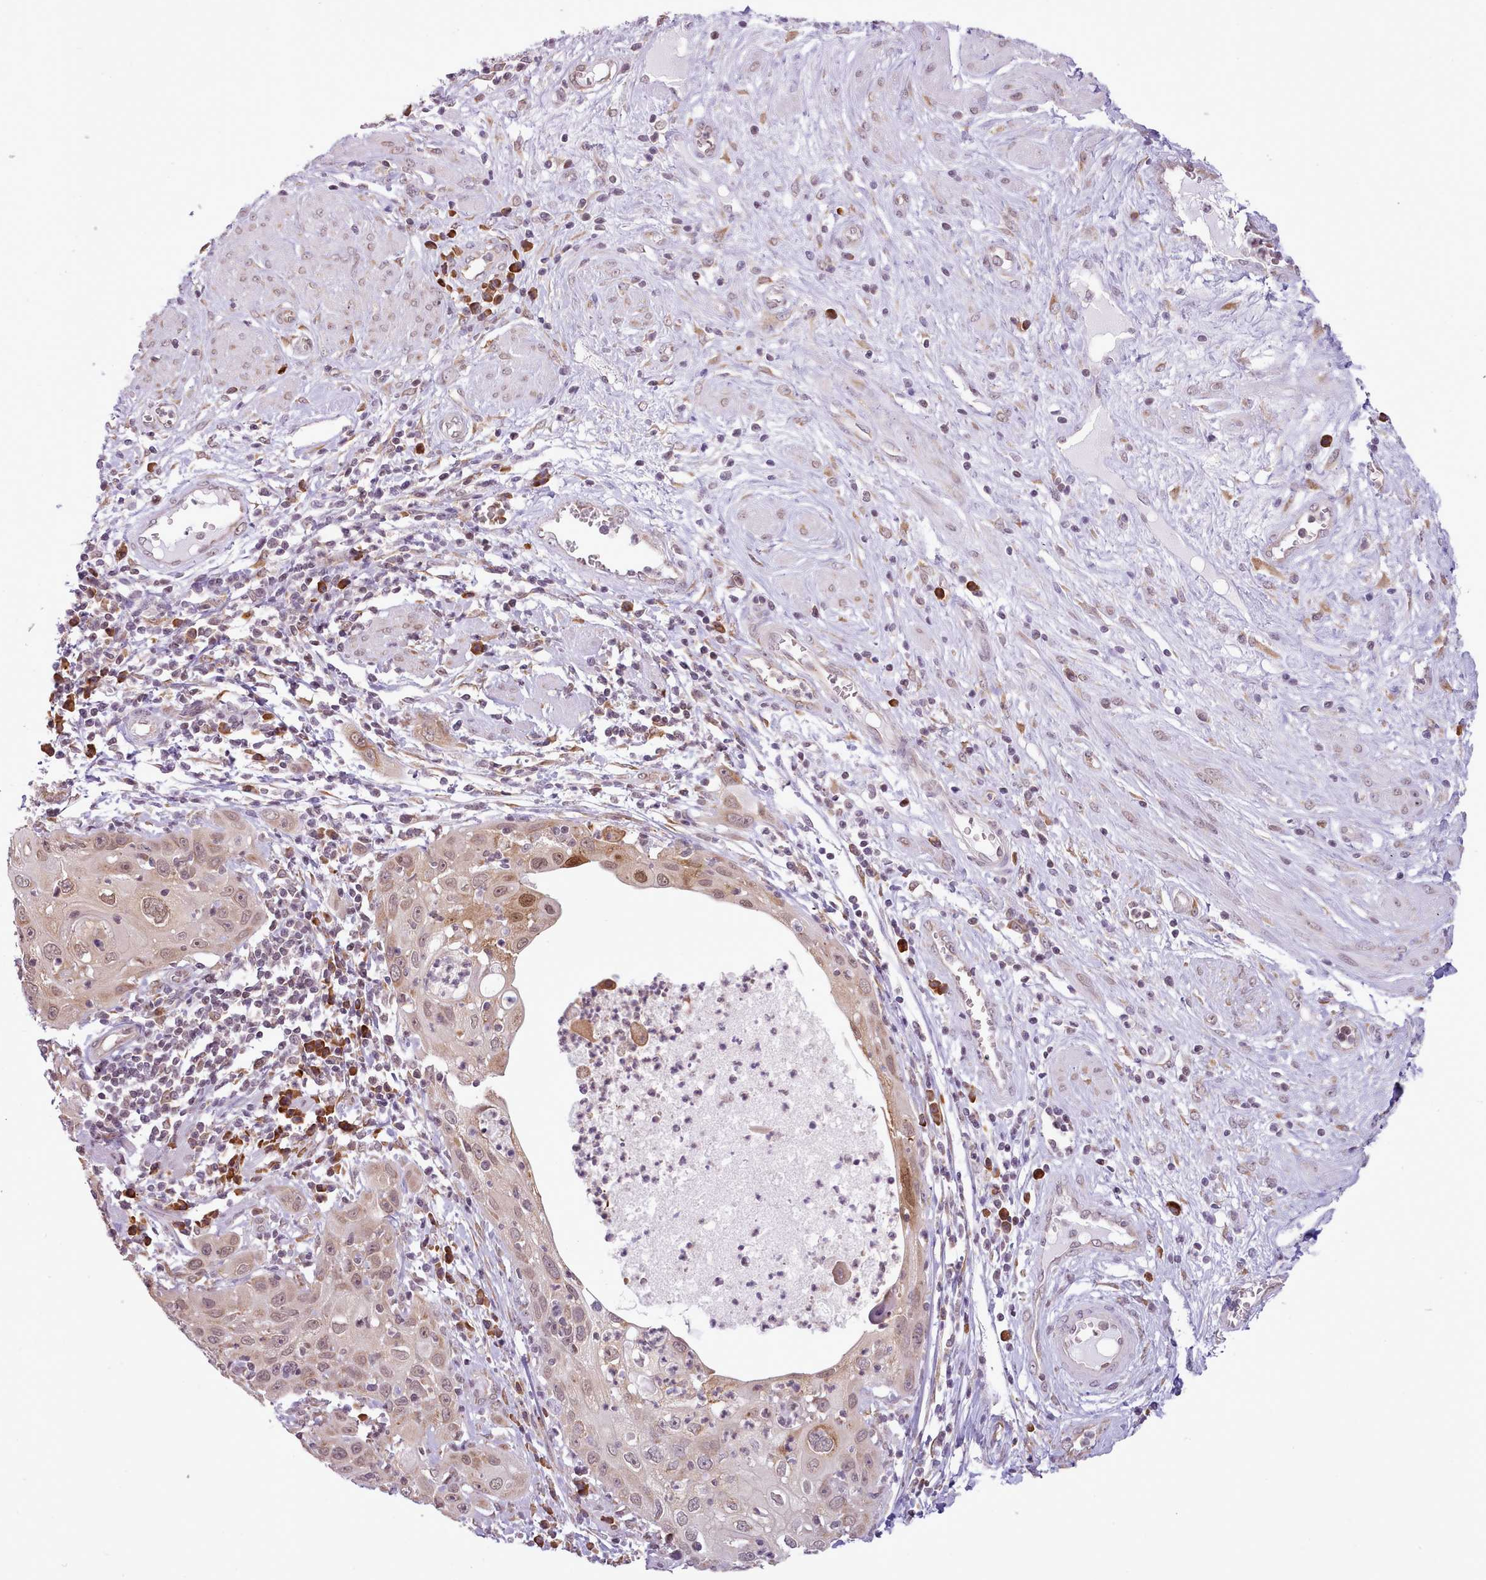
{"staining": {"intensity": "weak", "quantity": ">75%", "location": "nuclear"}, "tissue": "cervical cancer", "cell_type": "Tumor cells", "image_type": "cancer", "snomed": [{"axis": "morphology", "description": "Squamous cell carcinoma, NOS"}, {"axis": "topography", "description": "Cervix"}], "caption": "A brown stain labels weak nuclear positivity of a protein in human cervical cancer tumor cells. The protein is stained brown, and the nuclei are stained in blue (DAB (3,3'-diaminobenzidine) IHC with brightfield microscopy, high magnification).", "gene": "SEC61B", "patient": {"sex": "female", "age": 36}}